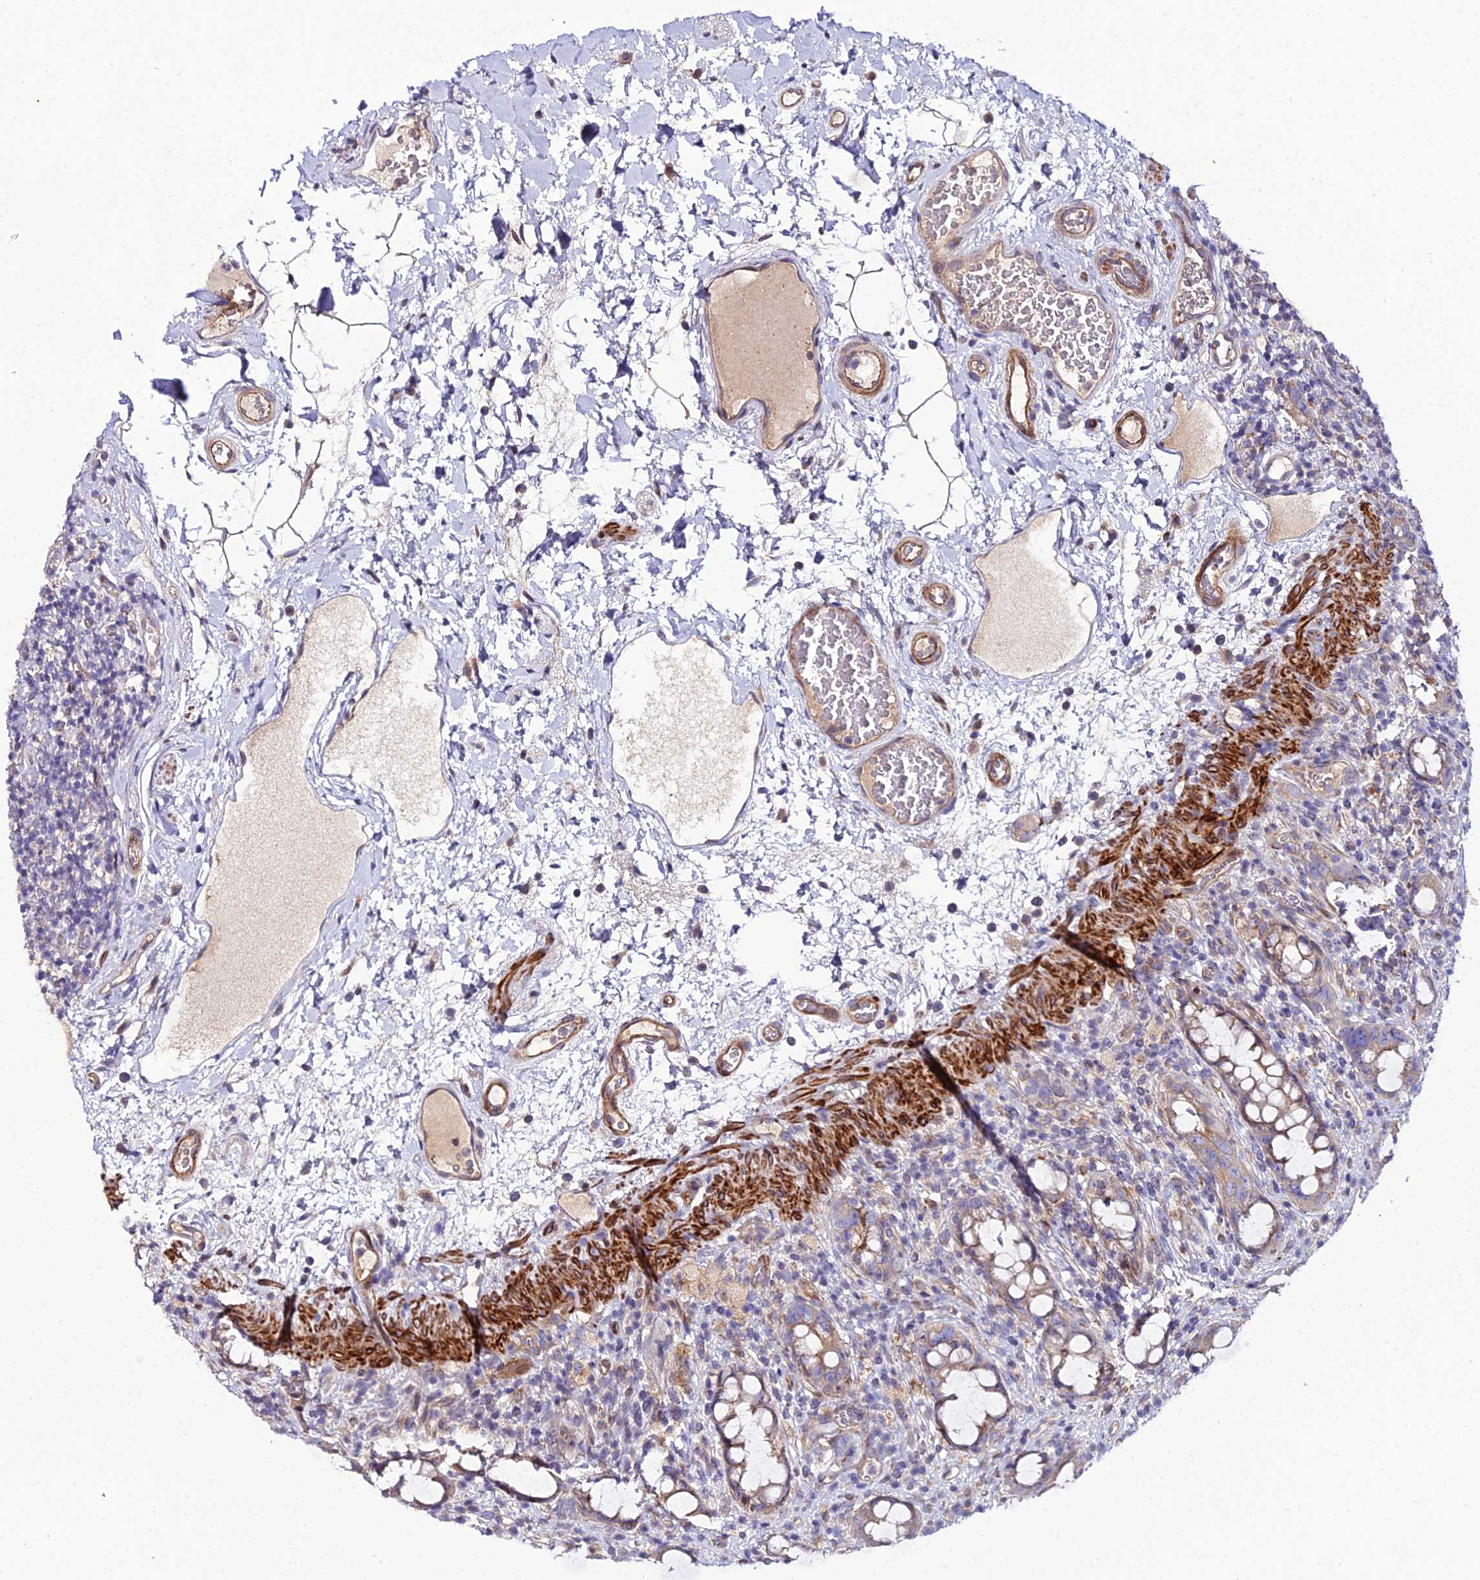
{"staining": {"intensity": "moderate", "quantity": ">75%", "location": "cytoplasmic/membranous"}, "tissue": "rectum", "cell_type": "Glandular cells", "image_type": "normal", "snomed": [{"axis": "morphology", "description": "Normal tissue, NOS"}, {"axis": "topography", "description": "Rectum"}], "caption": "Brown immunohistochemical staining in normal human rectum demonstrates moderate cytoplasmic/membranous staining in about >75% of glandular cells.", "gene": "ARL6IP1", "patient": {"sex": "female", "age": 57}}